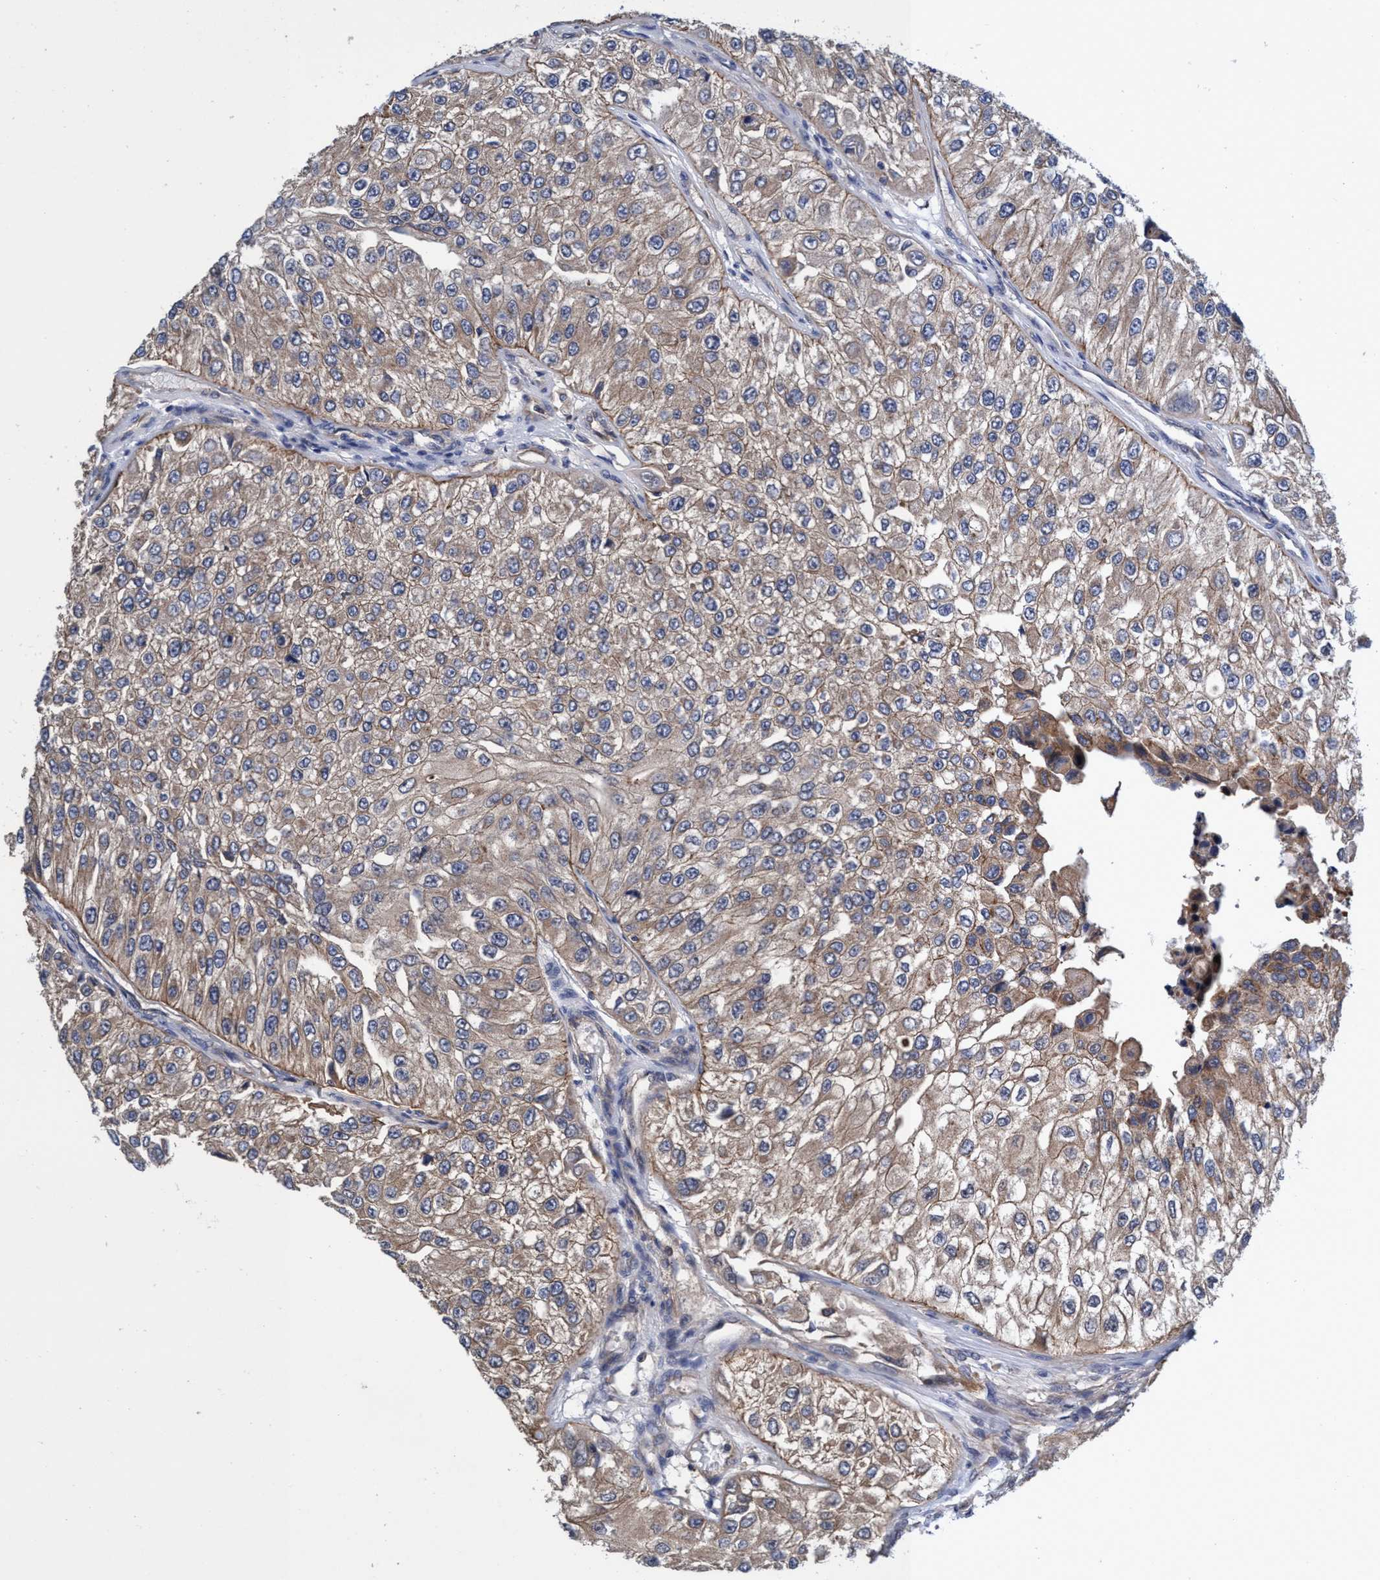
{"staining": {"intensity": "weak", "quantity": ">75%", "location": "cytoplasmic/membranous"}, "tissue": "urothelial cancer", "cell_type": "Tumor cells", "image_type": "cancer", "snomed": [{"axis": "morphology", "description": "Urothelial carcinoma, High grade"}, {"axis": "topography", "description": "Kidney"}, {"axis": "topography", "description": "Urinary bladder"}], "caption": "Immunohistochemical staining of human urothelial carcinoma (high-grade) displays low levels of weak cytoplasmic/membranous protein positivity in approximately >75% of tumor cells. (DAB = brown stain, brightfield microscopy at high magnification).", "gene": "CALCOCO2", "patient": {"sex": "male", "age": 77}}